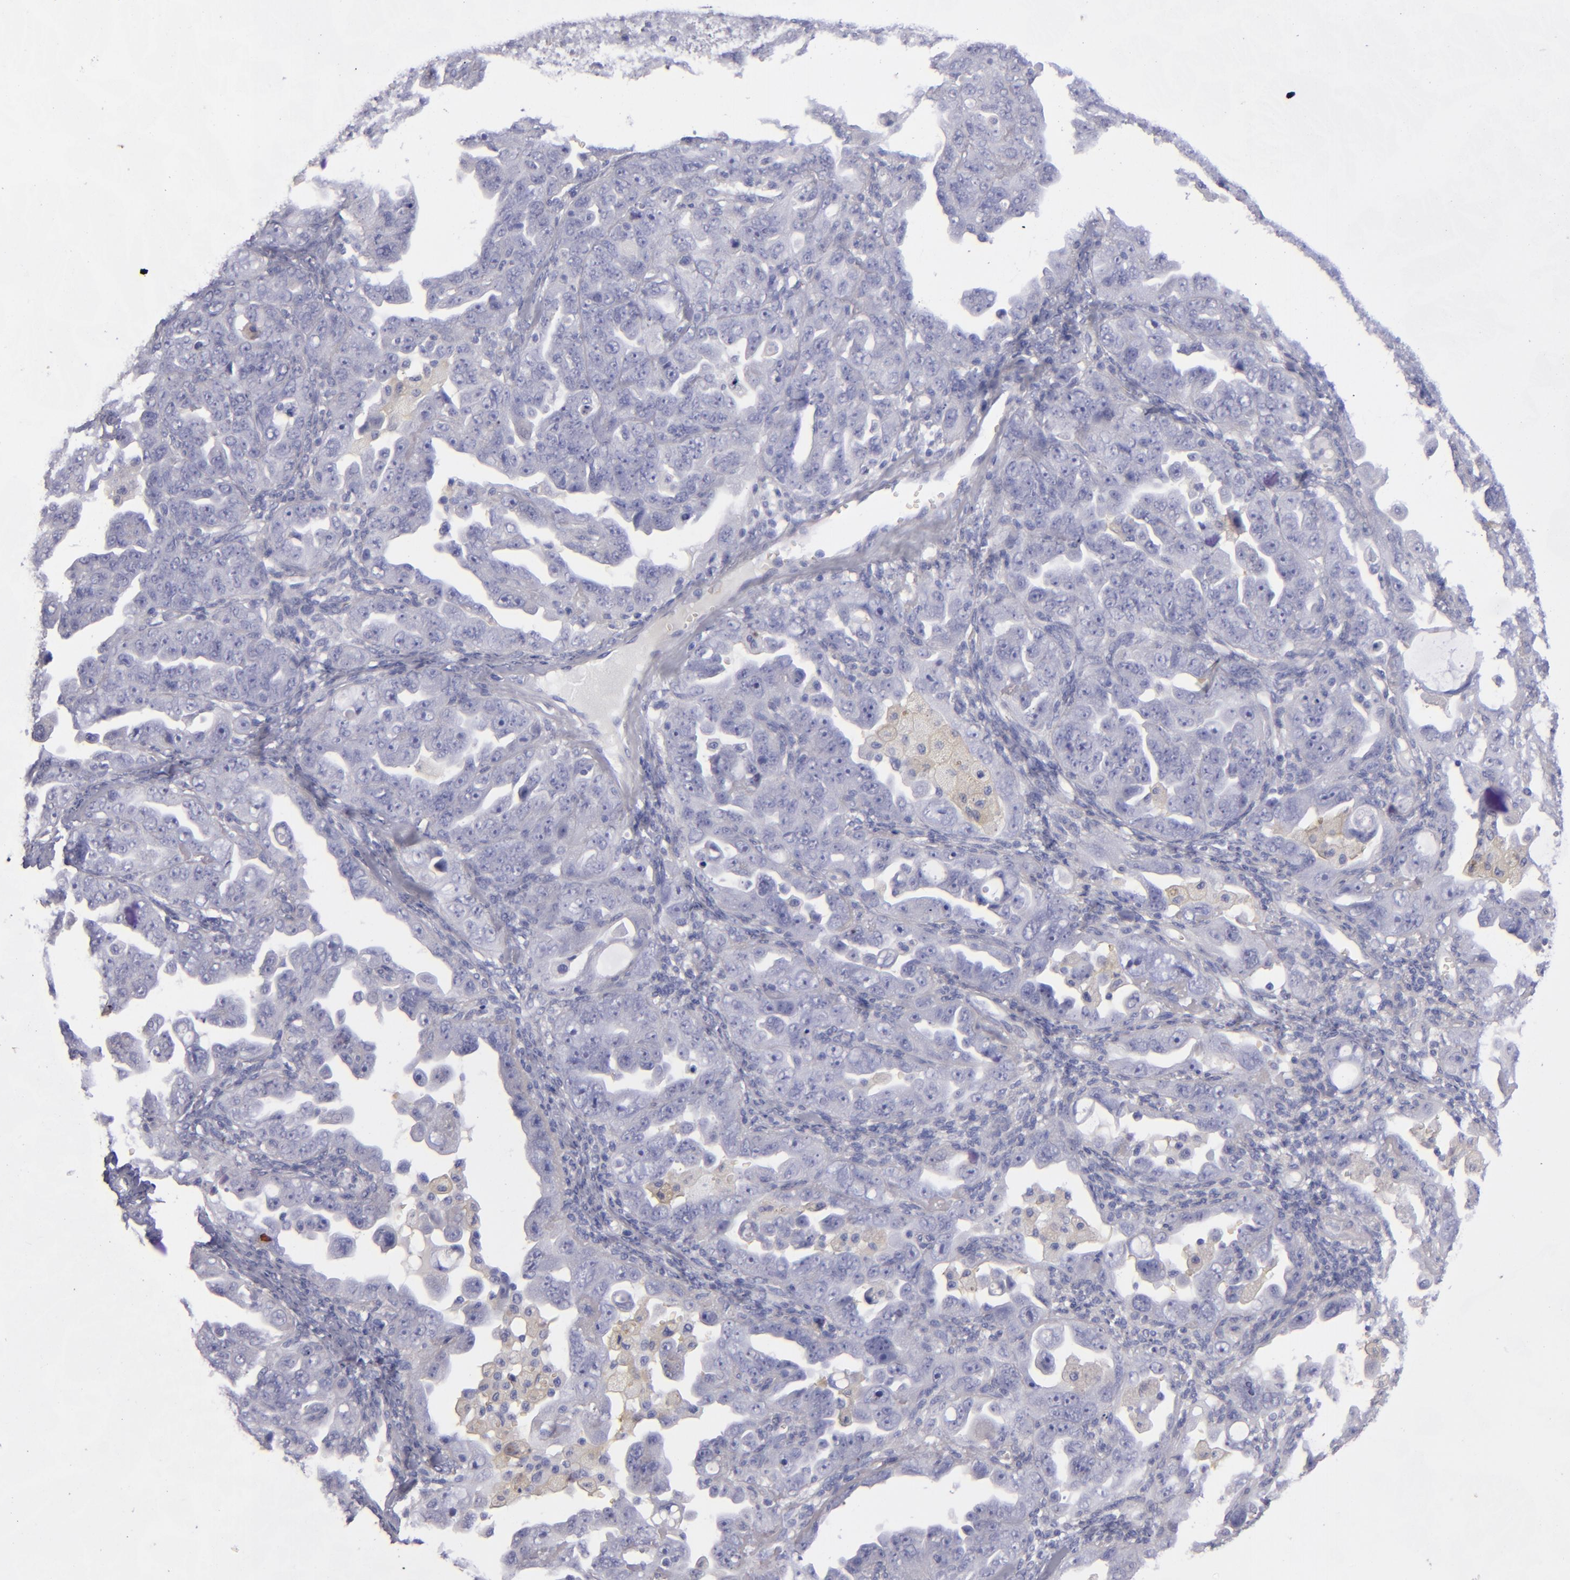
{"staining": {"intensity": "negative", "quantity": "none", "location": "none"}, "tissue": "ovarian cancer", "cell_type": "Tumor cells", "image_type": "cancer", "snomed": [{"axis": "morphology", "description": "Cystadenocarcinoma, serous, NOS"}, {"axis": "topography", "description": "Ovary"}], "caption": "Human ovarian serous cystadenocarcinoma stained for a protein using immunohistochemistry (IHC) reveals no staining in tumor cells.", "gene": "CD22", "patient": {"sex": "female", "age": 66}}